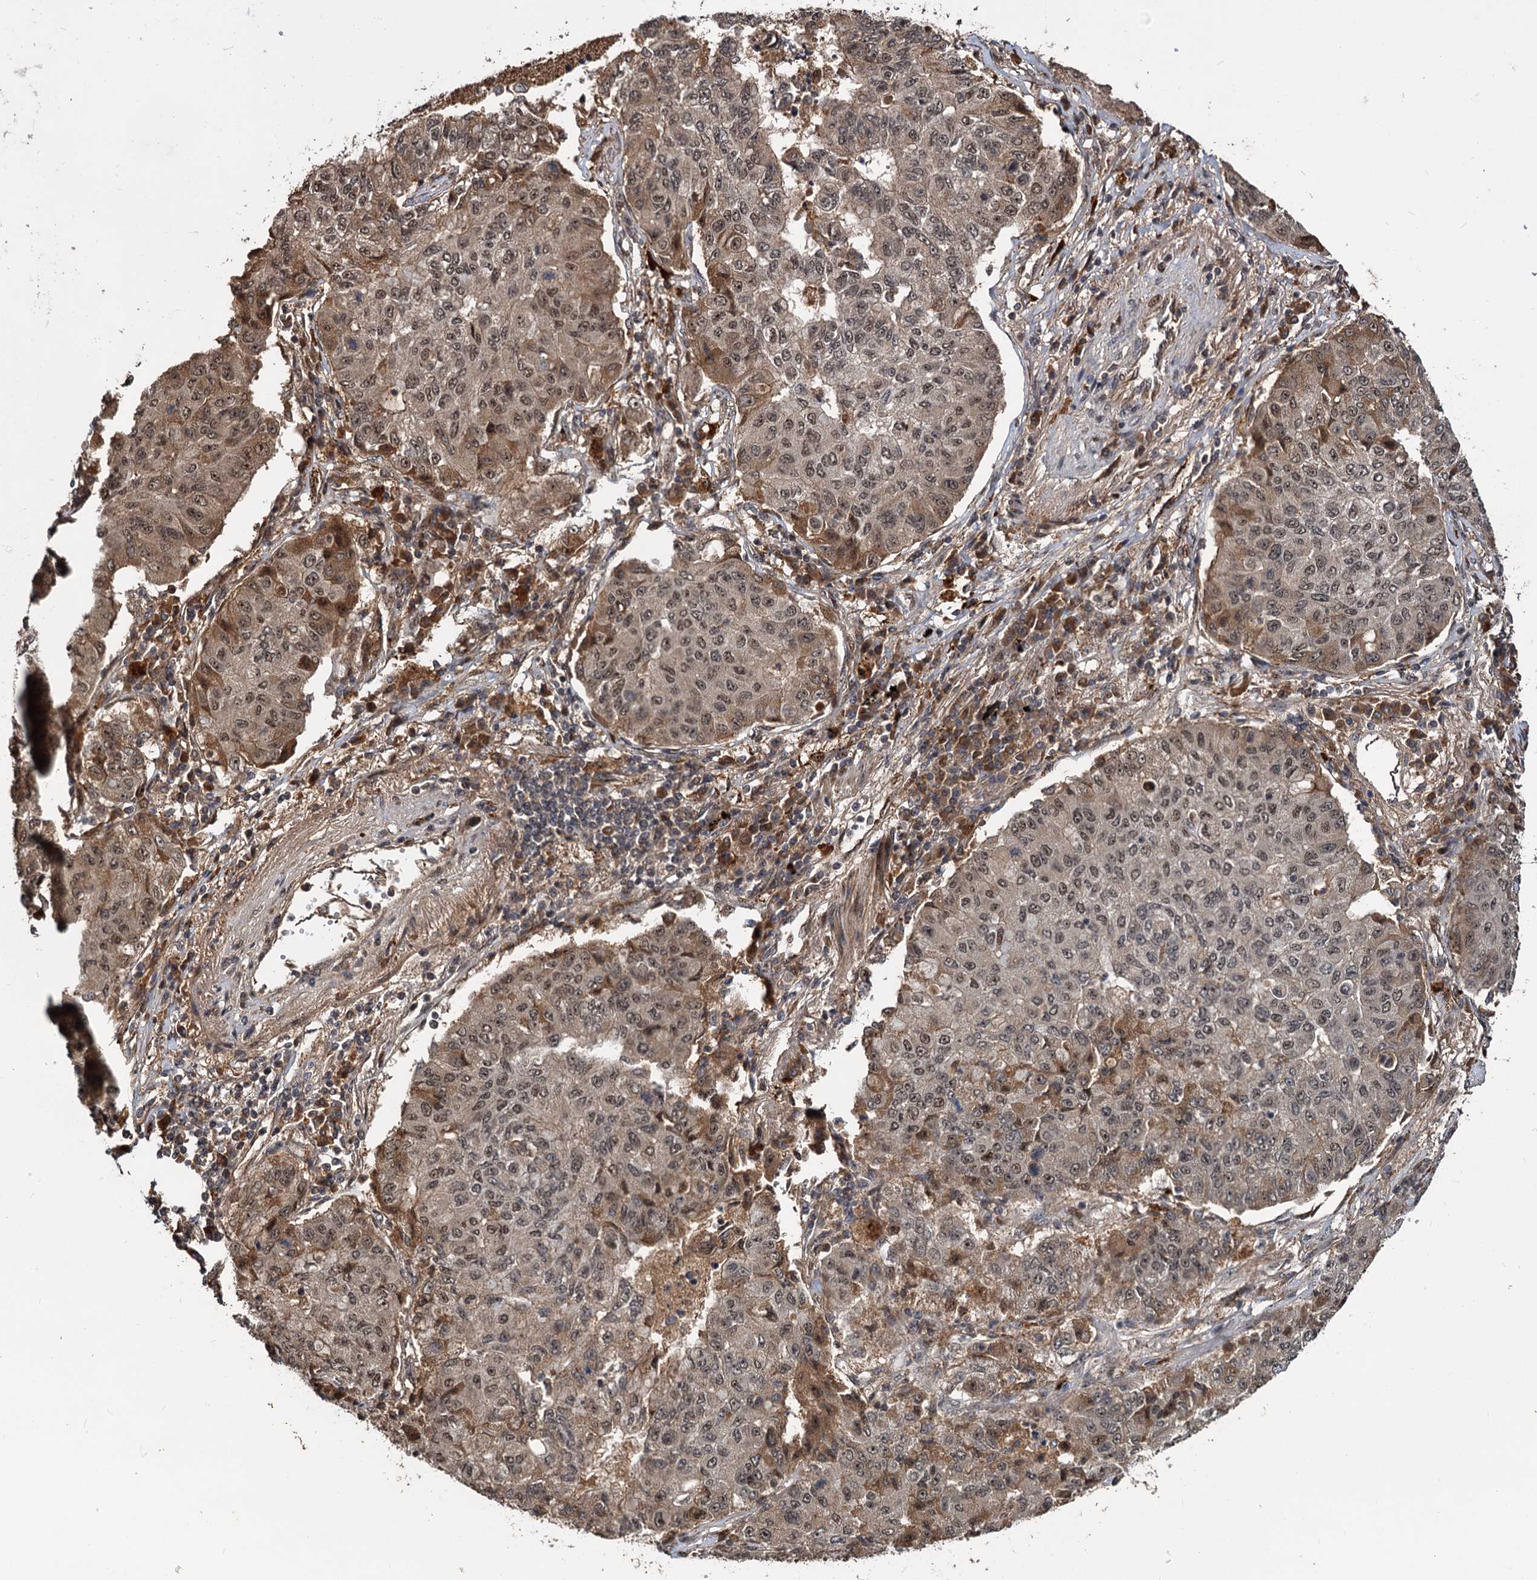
{"staining": {"intensity": "weak", "quantity": "25%-75%", "location": "cytoplasmic/membranous,nuclear"}, "tissue": "lung cancer", "cell_type": "Tumor cells", "image_type": "cancer", "snomed": [{"axis": "morphology", "description": "Squamous cell carcinoma, NOS"}, {"axis": "topography", "description": "Lung"}], "caption": "Immunohistochemistry staining of lung squamous cell carcinoma, which reveals low levels of weak cytoplasmic/membranous and nuclear staining in about 25%-75% of tumor cells indicating weak cytoplasmic/membranous and nuclear protein positivity. The staining was performed using DAB (3,3'-diaminobenzidine) (brown) for protein detection and nuclei were counterstained in hematoxylin (blue).", "gene": "CEP192", "patient": {"sex": "male", "age": 74}}